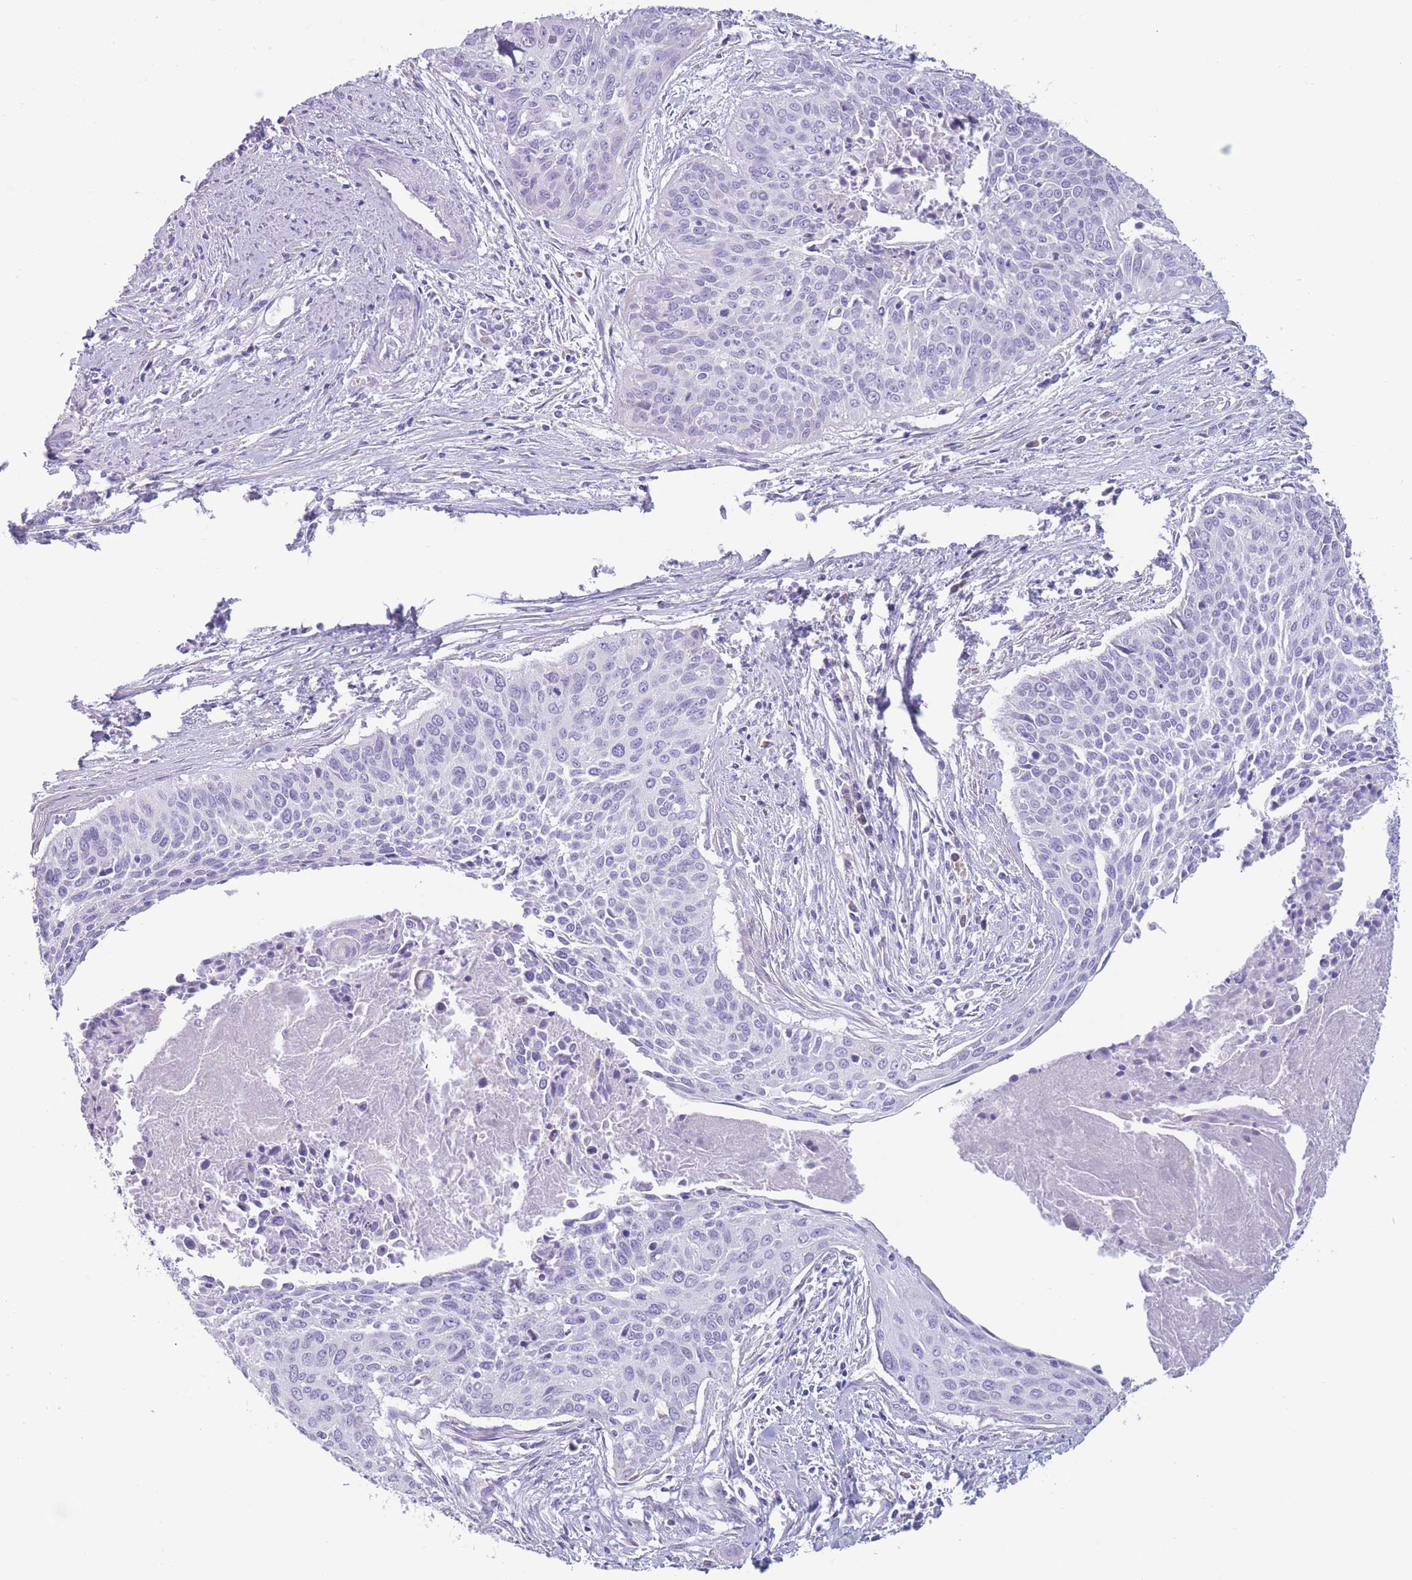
{"staining": {"intensity": "negative", "quantity": "none", "location": "none"}, "tissue": "cervical cancer", "cell_type": "Tumor cells", "image_type": "cancer", "snomed": [{"axis": "morphology", "description": "Squamous cell carcinoma, NOS"}, {"axis": "topography", "description": "Cervix"}], "caption": "DAB immunohistochemical staining of cervical cancer reveals no significant staining in tumor cells.", "gene": "COL27A1", "patient": {"sex": "female", "age": 55}}